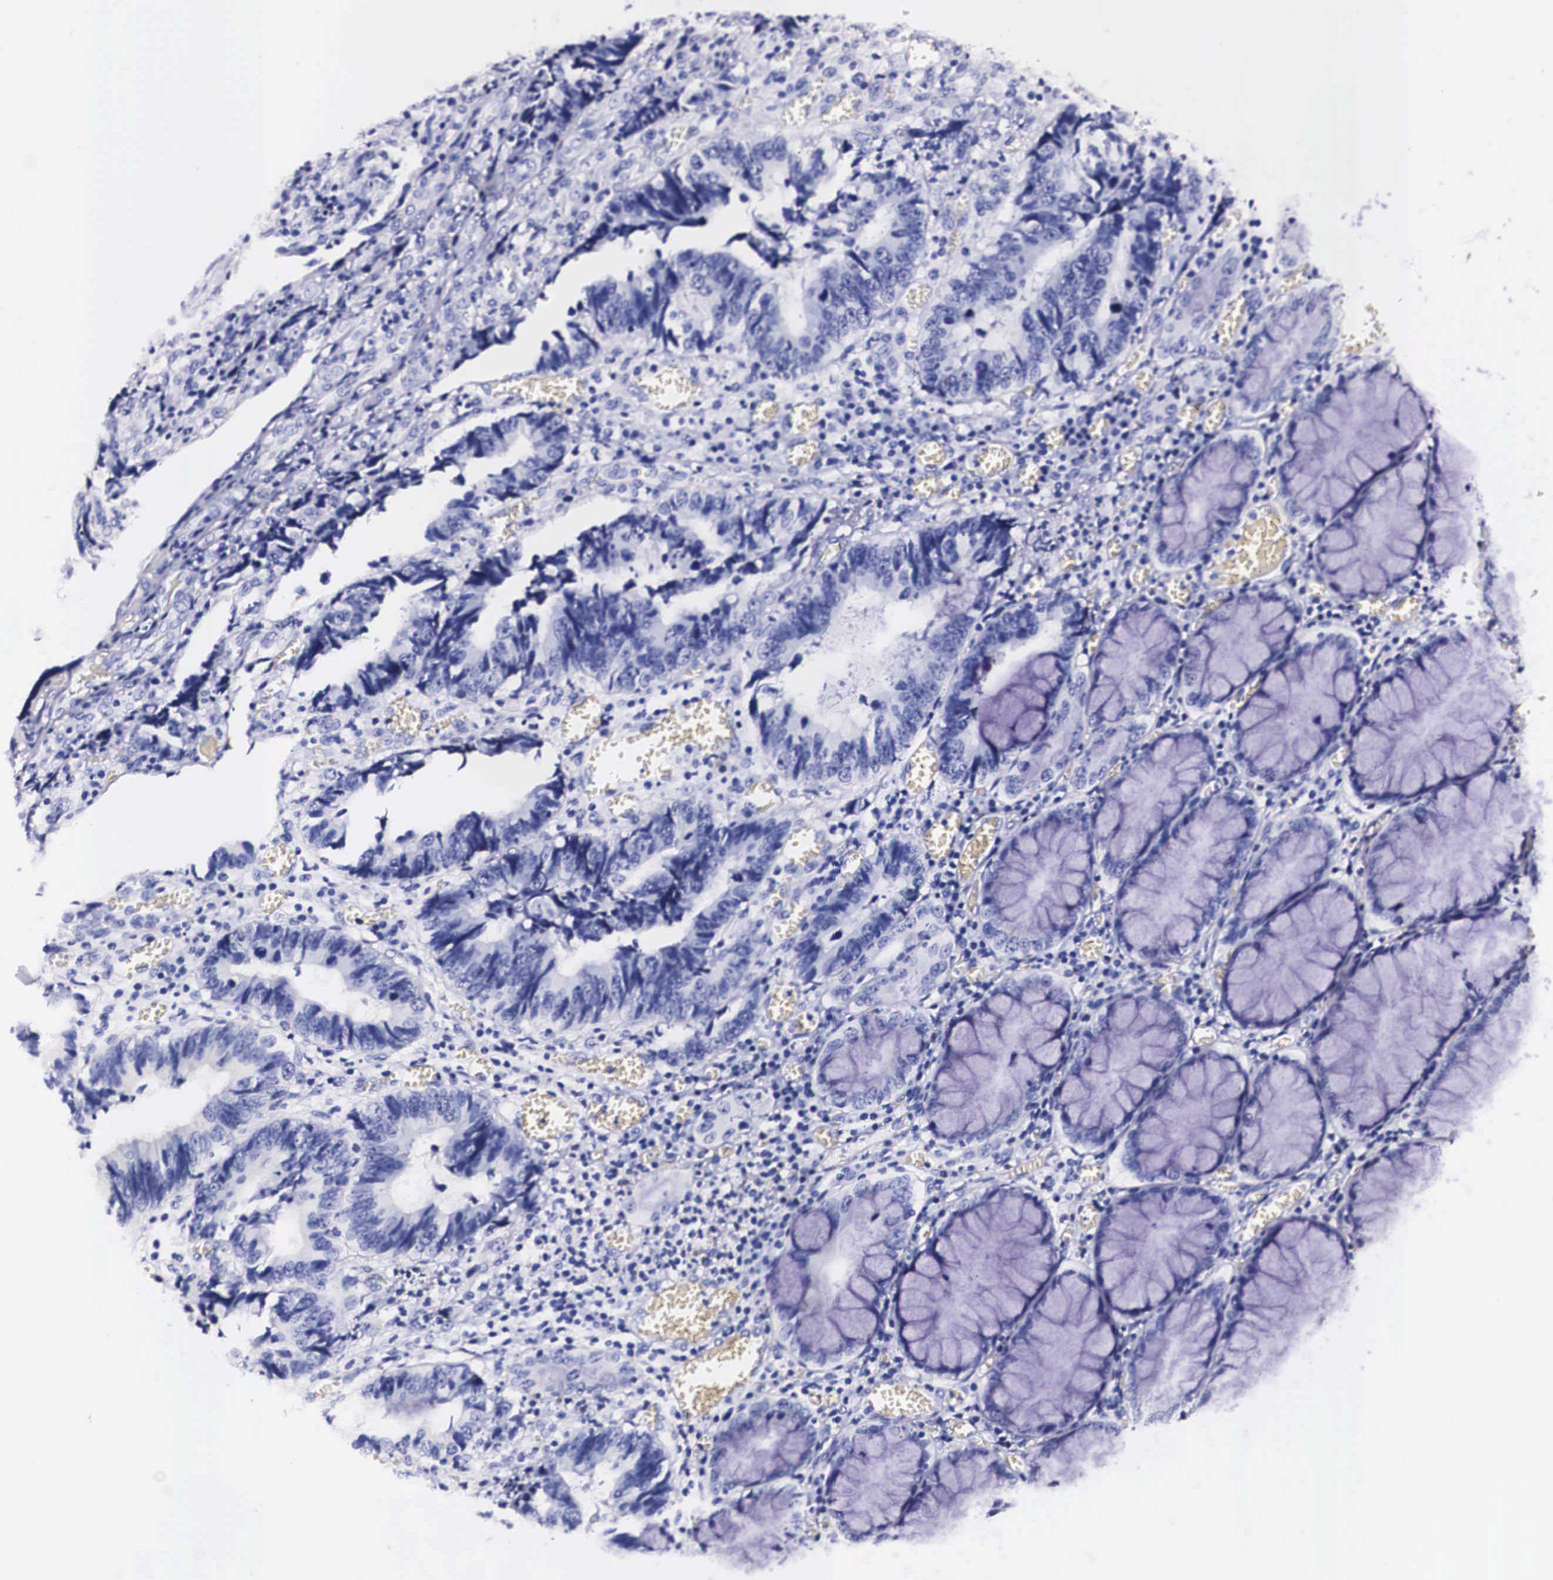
{"staining": {"intensity": "negative", "quantity": "none", "location": "none"}, "tissue": "colorectal cancer", "cell_type": "Tumor cells", "image_type": "cancer", "snomed": [{"axis": "morphology", "description": "Adenocarcinoma, NOS"}, {"axis": "topography", "description": "Rectum"}], "caption": "Photomicrograph shows no significant protein expression in tumor cells of colorectal adenocarcinoma.", "gene": "PHETA2", "patient": {"sex": "female", "age": 98}}